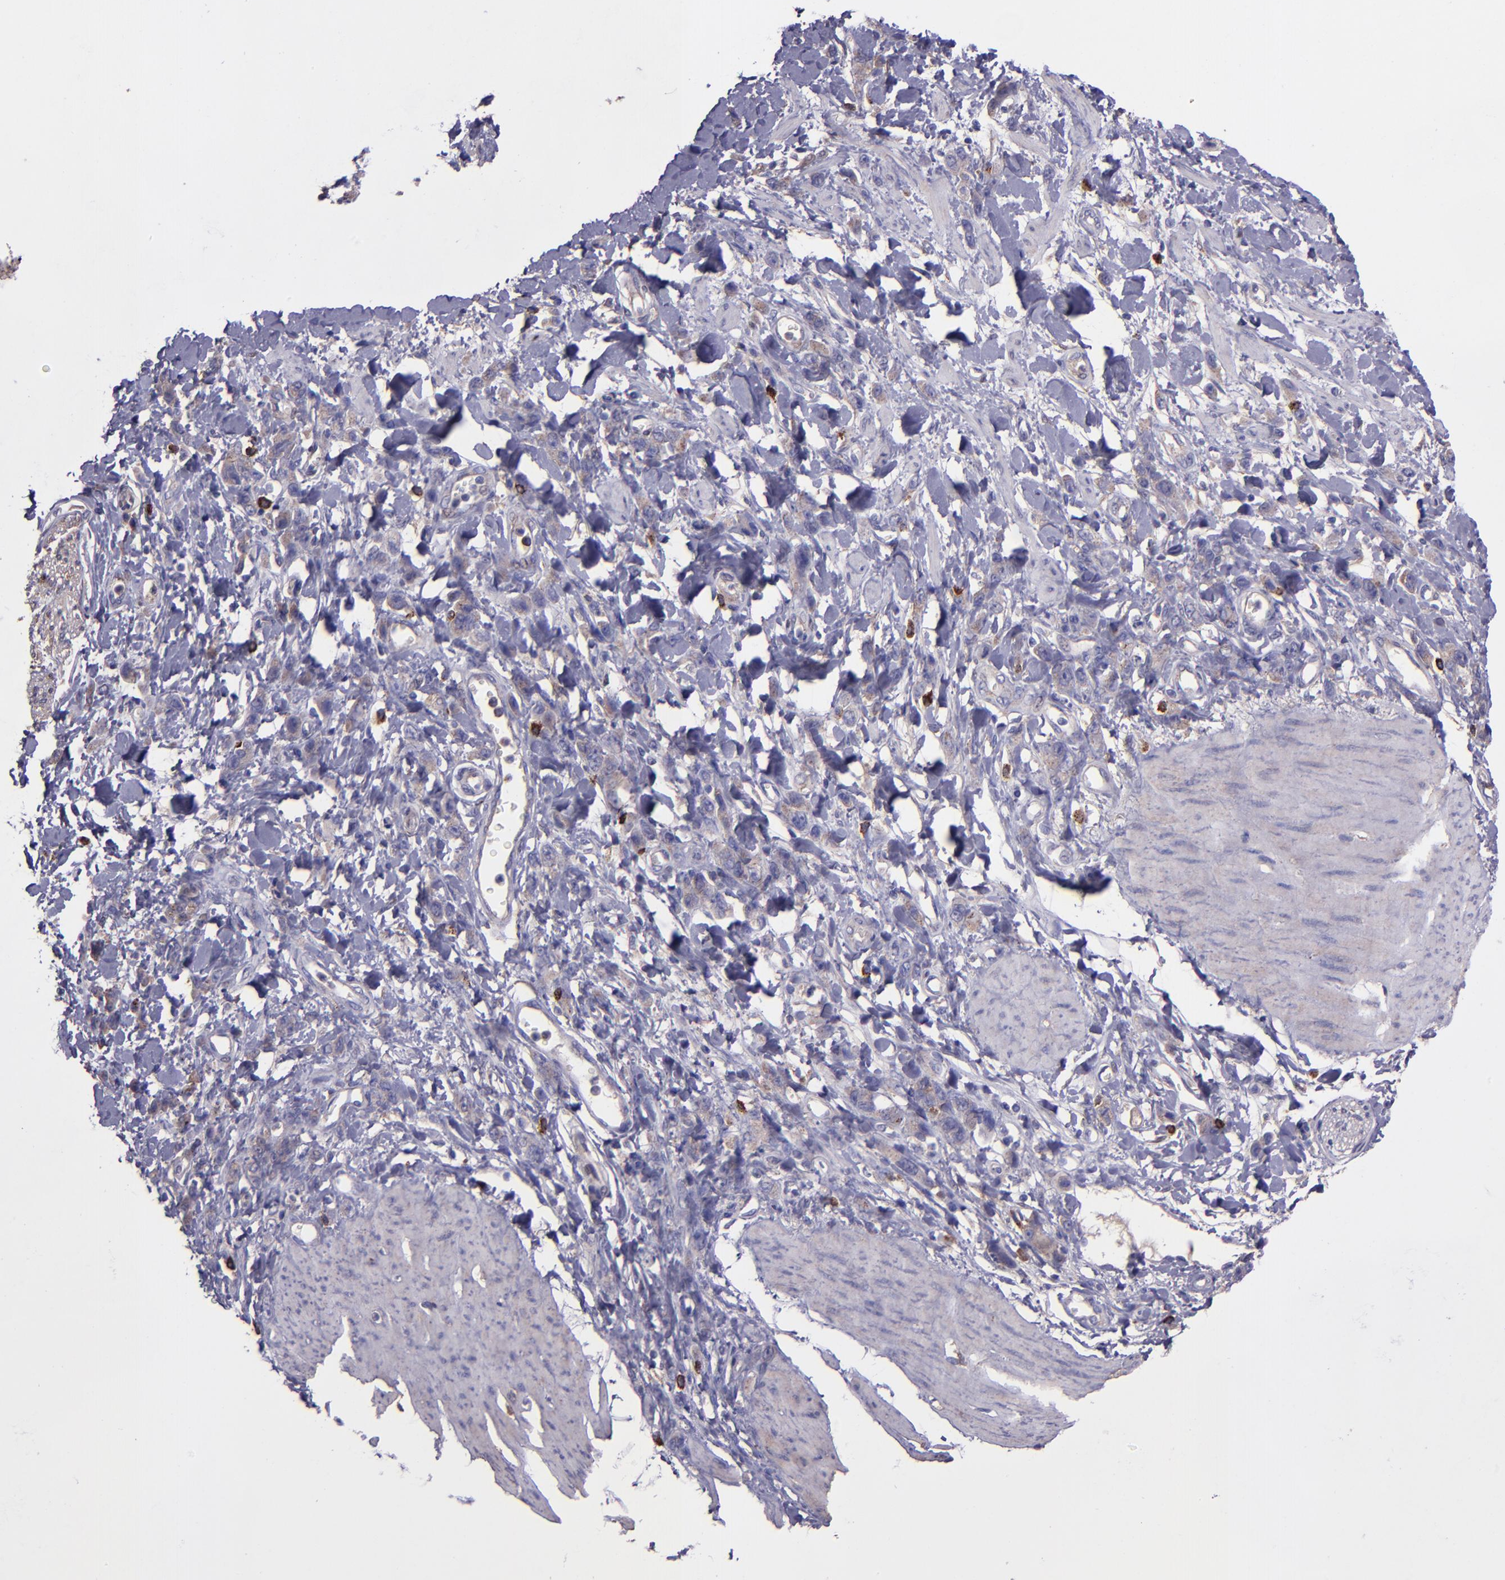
{"staining": {"intensity": "weak", "quantity": ">75%", "location": "cytoplasmic/membranous"}, "tissue": "stomach cancer", "cell_type": "Tumor cells", "image_type": "cancer", "snomed": [{"axis": "morphology", "description": "Normal tissue, NOS"}, {"axis": "morphology", "description": "Adenocarcinoma, NOS"}, {"axis": "topography", "description": "Stomach"}], "caption": "DAB (3,3'-diaminobenzidine) immunohistochemical staining of stomach cancer reveals weak cytoplasmic/membranous protein expression in about >75% of tumor cells.", "gene": "WASHC1", "patient": {"sex": "male", "age": 82}}